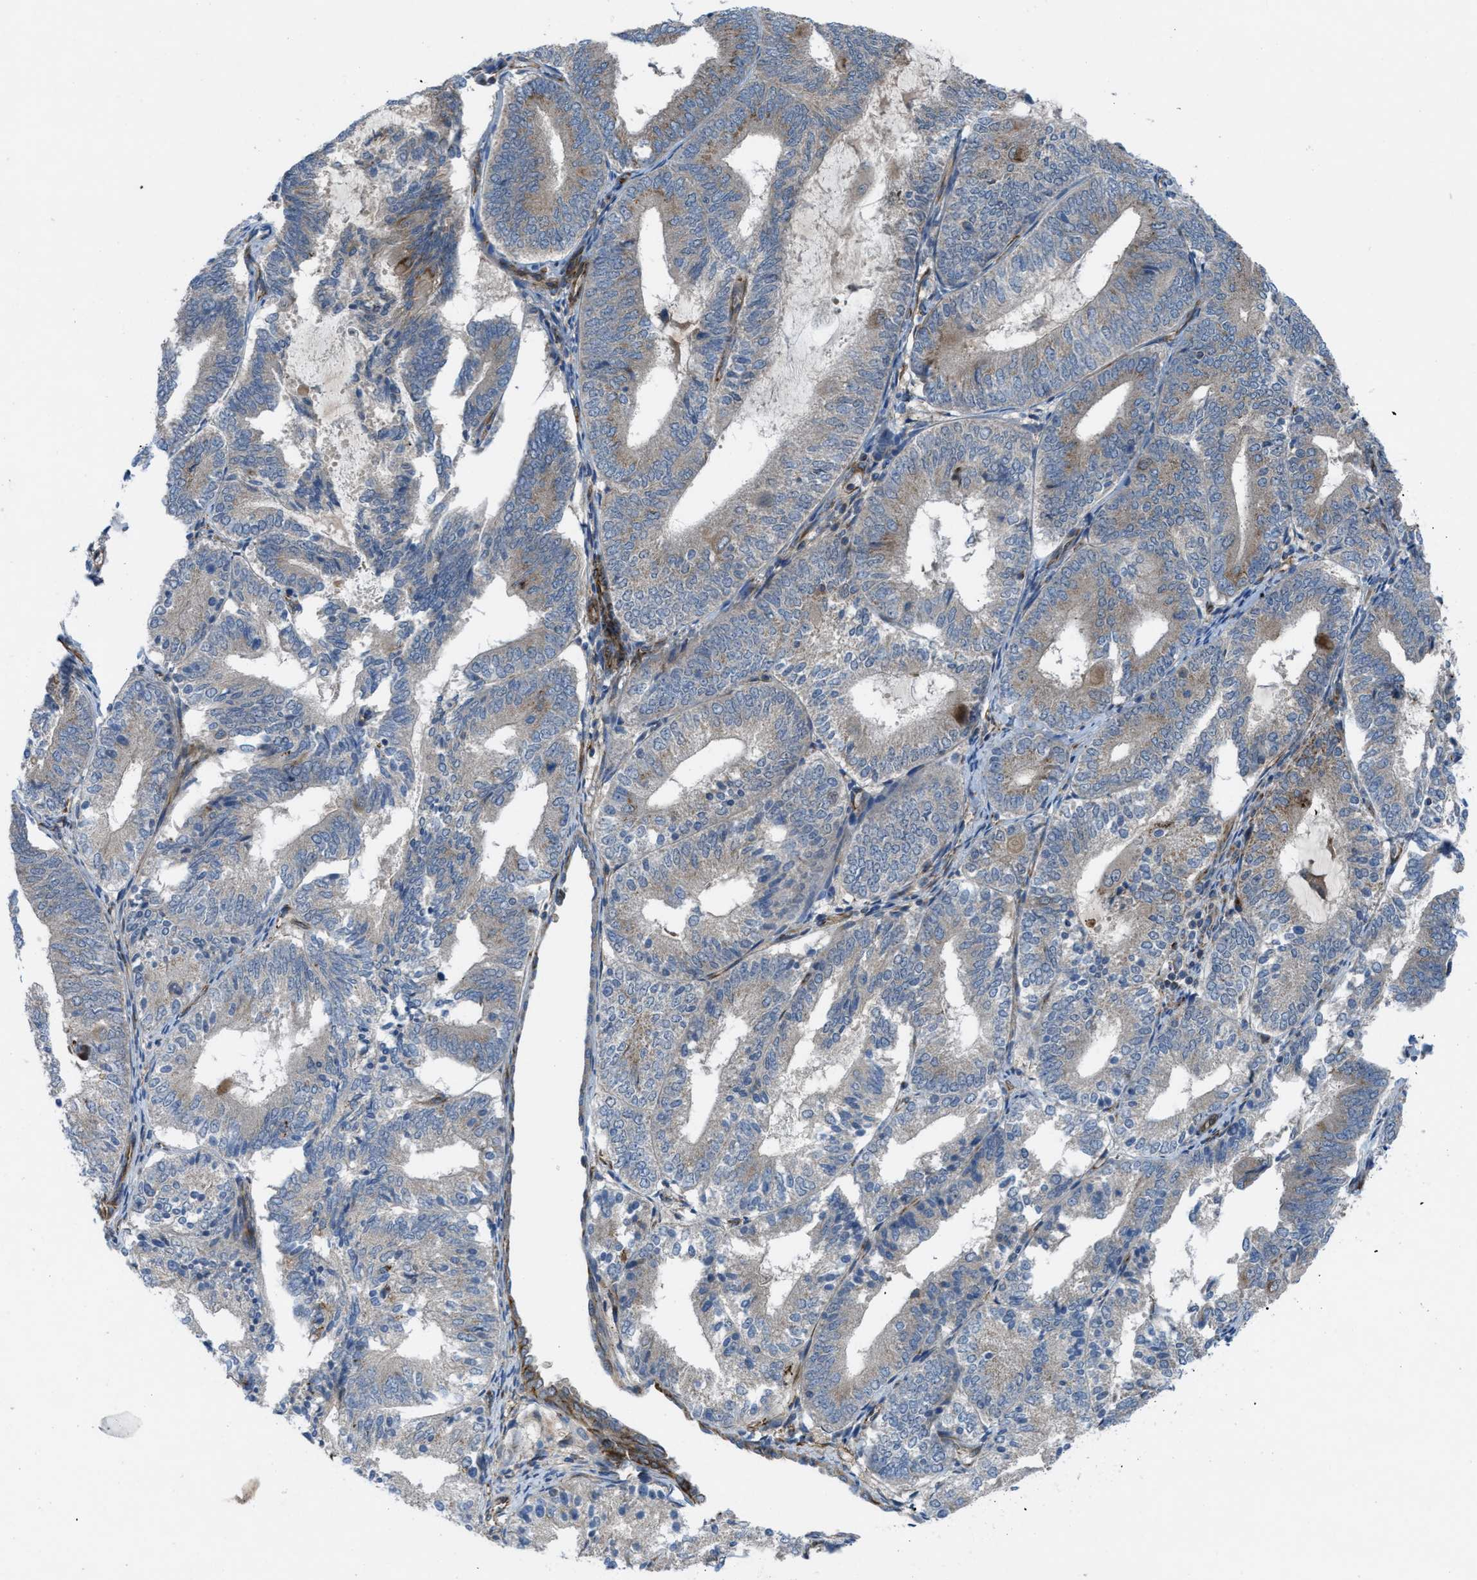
{"staining": {"intensity": "weak", "quantity": "<25%", "location": "cytoplasmic/membranous"}, "tissue": "endometrial cancer", "cell_type": "Tumor cells", "image_type": "cancer", "snomed": [{"axis": "morphology", "description": "Adenocarcinoma, NOS"}, {"axis": "topography", "description": "Endometrium"}], "caption": "A high-resolution micrograph shows immunohistochemistry (IHC) staining of adenocarcinoma (endometrial), which displays no significant staining in tumor cells.", "gene": "SLC6A9", "patient": {"sex": "female", "age": 81}}